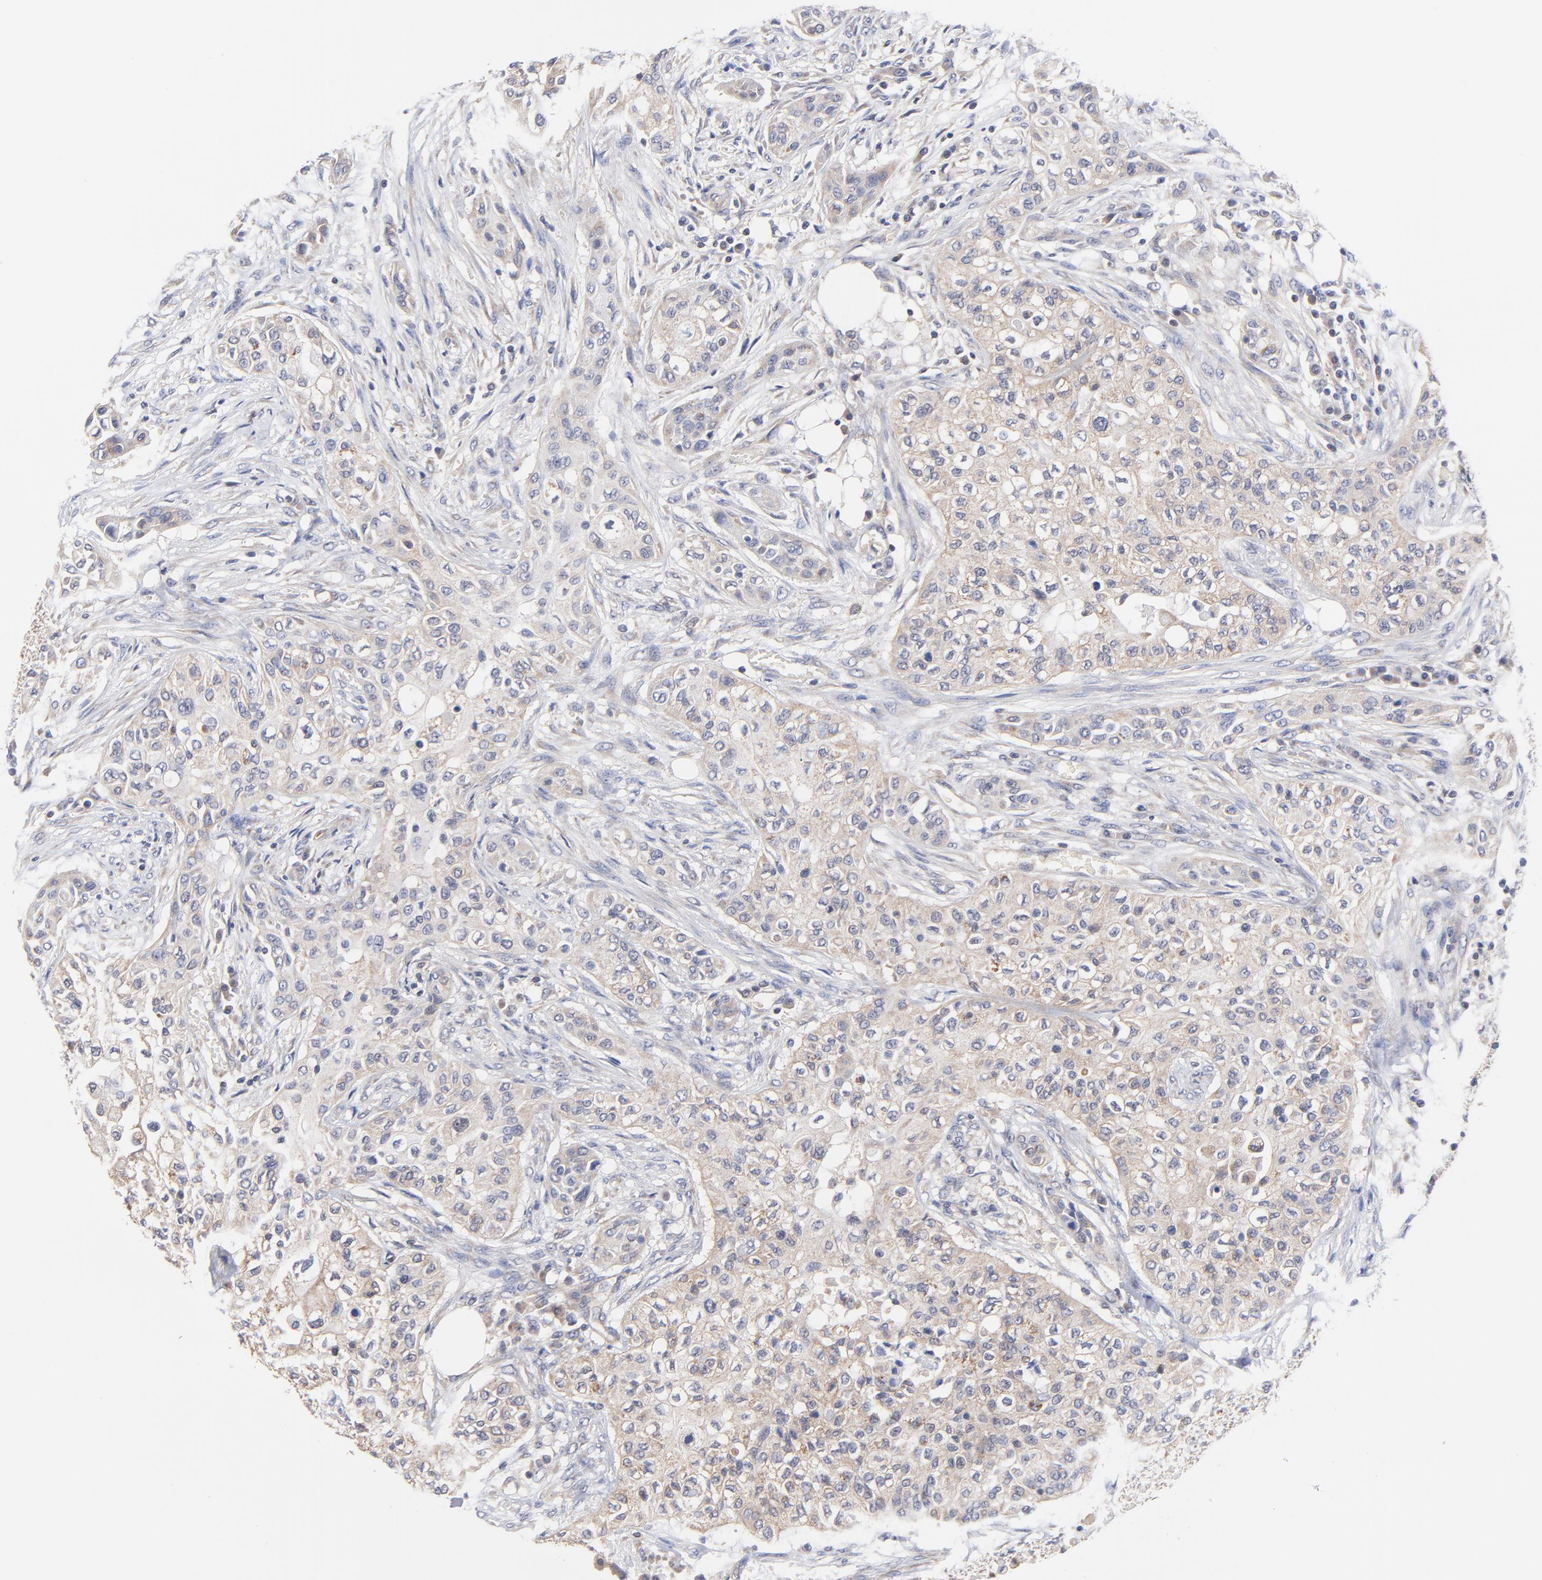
{"staining": {"intensity": "weak", "quantity": ">75%", "location": "cytoplasmic/membranous"}, "tissue": "urothelial cancer", "cell_type": "Tumor cells", "image_type": "cancer", "snomed": [{"axis": "morphology", "description": "Urothelial carcinoma, High grade"}, {"axis": "topography", "description": "Urinary bladder"}], "caption": "IHC of human urothelial carcinoma (high-grade) reveals low levels of weak cytoplasmic/membranous expression in about >75% of tumor cells. The staining was performed using DAB (3,3'-diaminobenzidine), with brown indicating positive protein expression. Nuclei are stained blue with hematoxylin.", "gene": "PCMT1", "patient": {"sex": "male", "age": 74}}